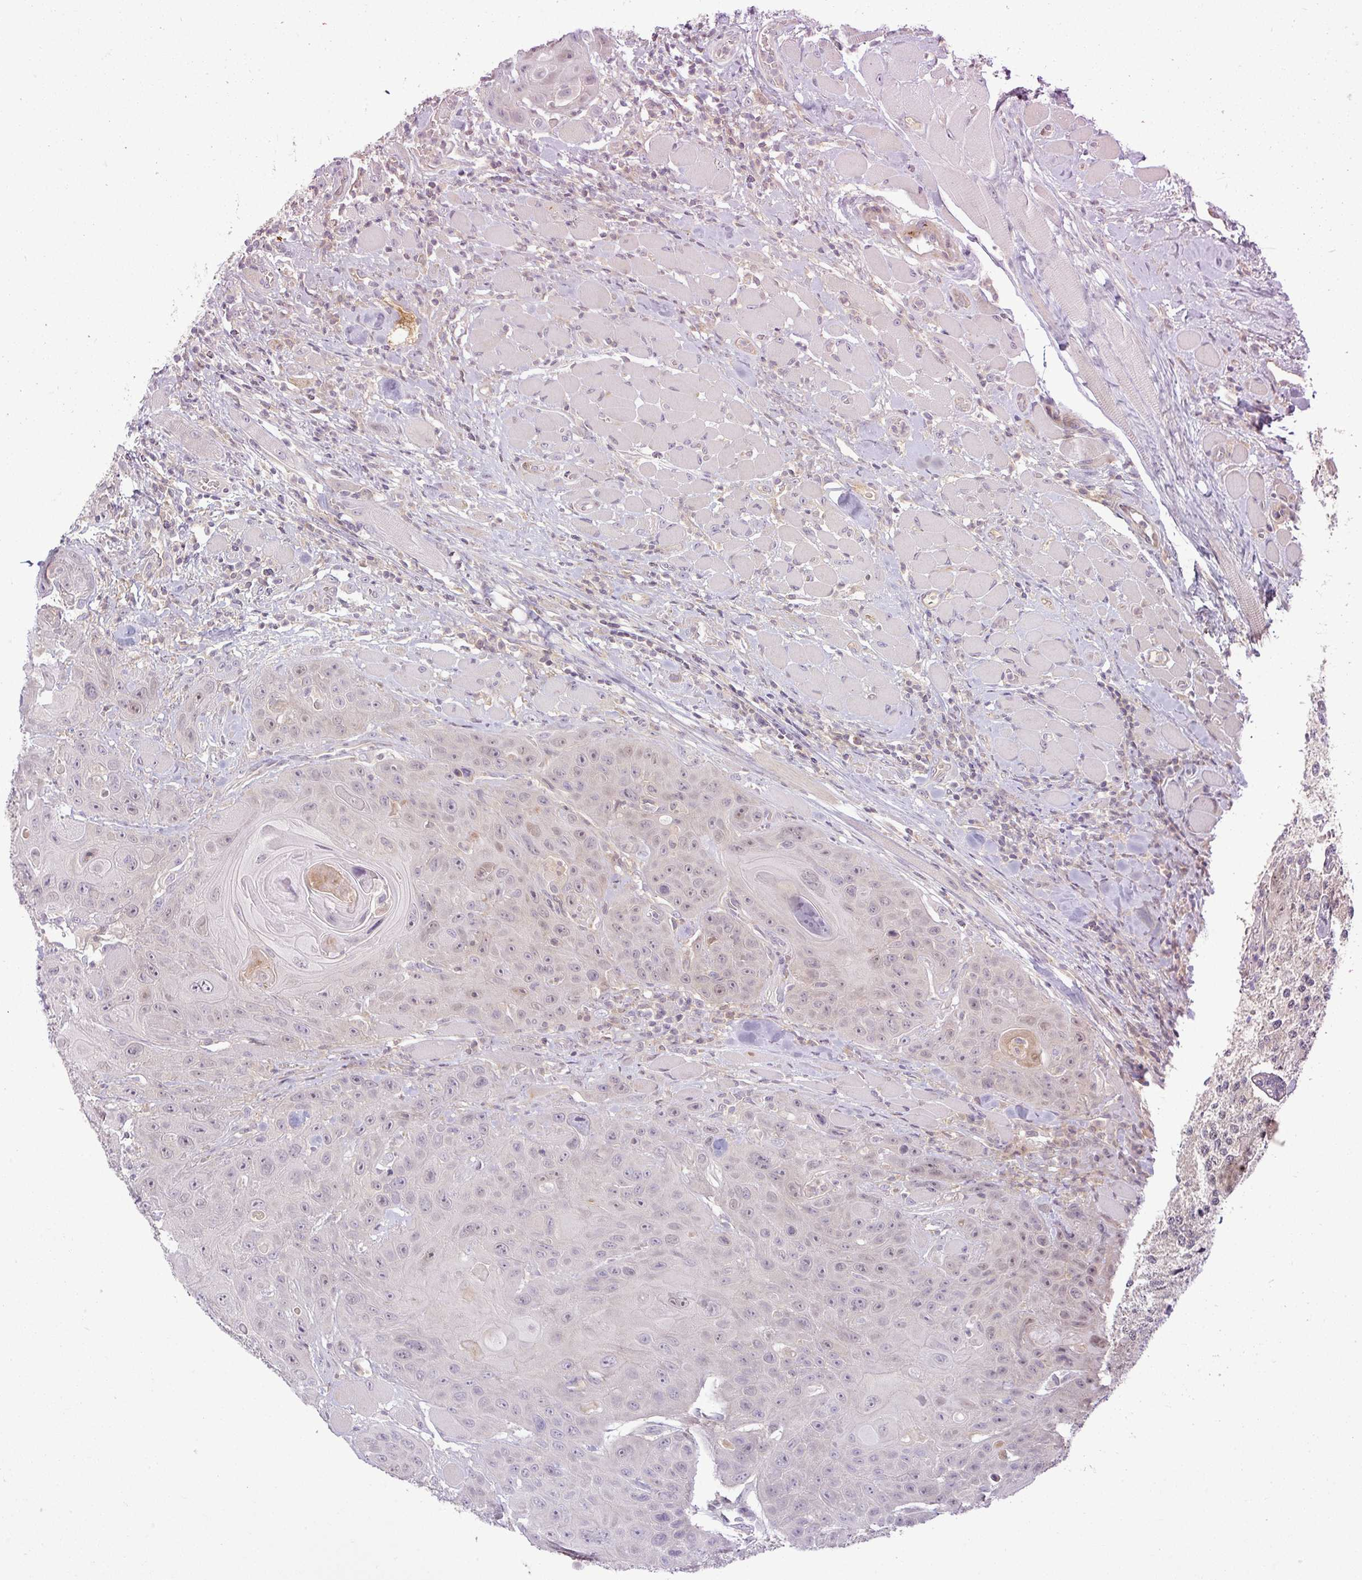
{"staining": {"intensity": "weak", "quantity": "<25%", "location": "nuclear"}, "tissue": "head and neck cancer", "cell_type": "Tumor cells", "image_type": "cancer", "snomed": [{"axis": "morphology", "description": "Squamous cell carcinoma, NOS"}, {"axis": "topography", "description": "Head-Neck"}], "caption": "Immunohistochemistry image of neoplastic tissue: head and neck cancer stained with DAB demonstrates no significant protein expression in tumor cells. Brightfield microscopy of IHC stained with DAB (3,3'-diaminobenzidine) (brown) and hematoxylin (blue), captured at high magnification.", "gene": "APOM", "patient": {"sex": "female", "age": 59}}